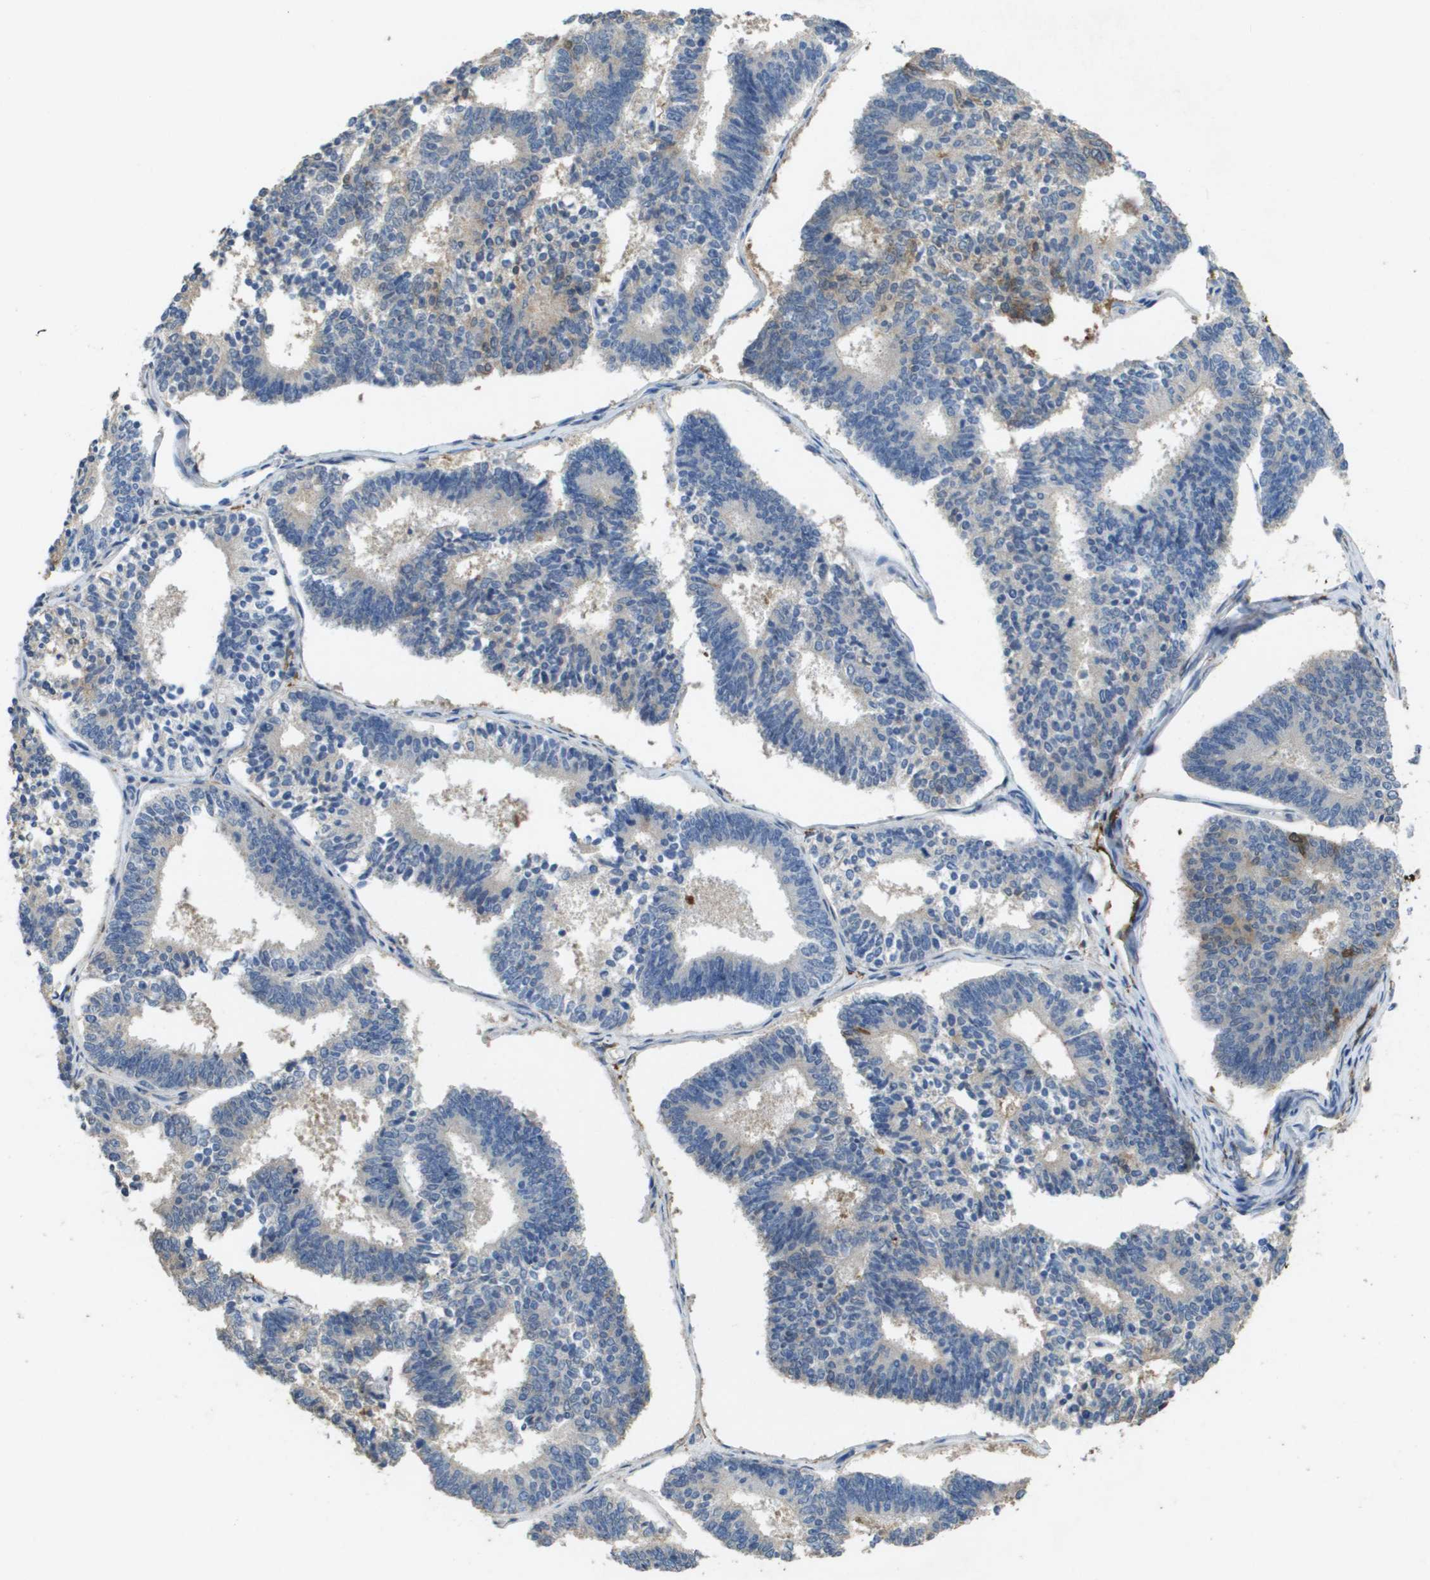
{"staining": {"intensity": "strong", "quantity": "<25%", "location": "cytoplasmic/membranous"}, "tissue": "endometrial cancer", "cell_type": "Tumor cells", "image_type": "cancer", "snomed": [{"axis": "morphology", "description": "Adenocarcinoma, NOS"}, {"axis": "topography", "description": "Endometrium"}], "caption": "Tumor cells demonstrate medium levels of strong cytoplasmic/membranous positivity in approximately <25% of cells in human adenocarcinoma (endometrial).", "gene": "FABP5", "patient": {"sex": "female", "age": 70}}